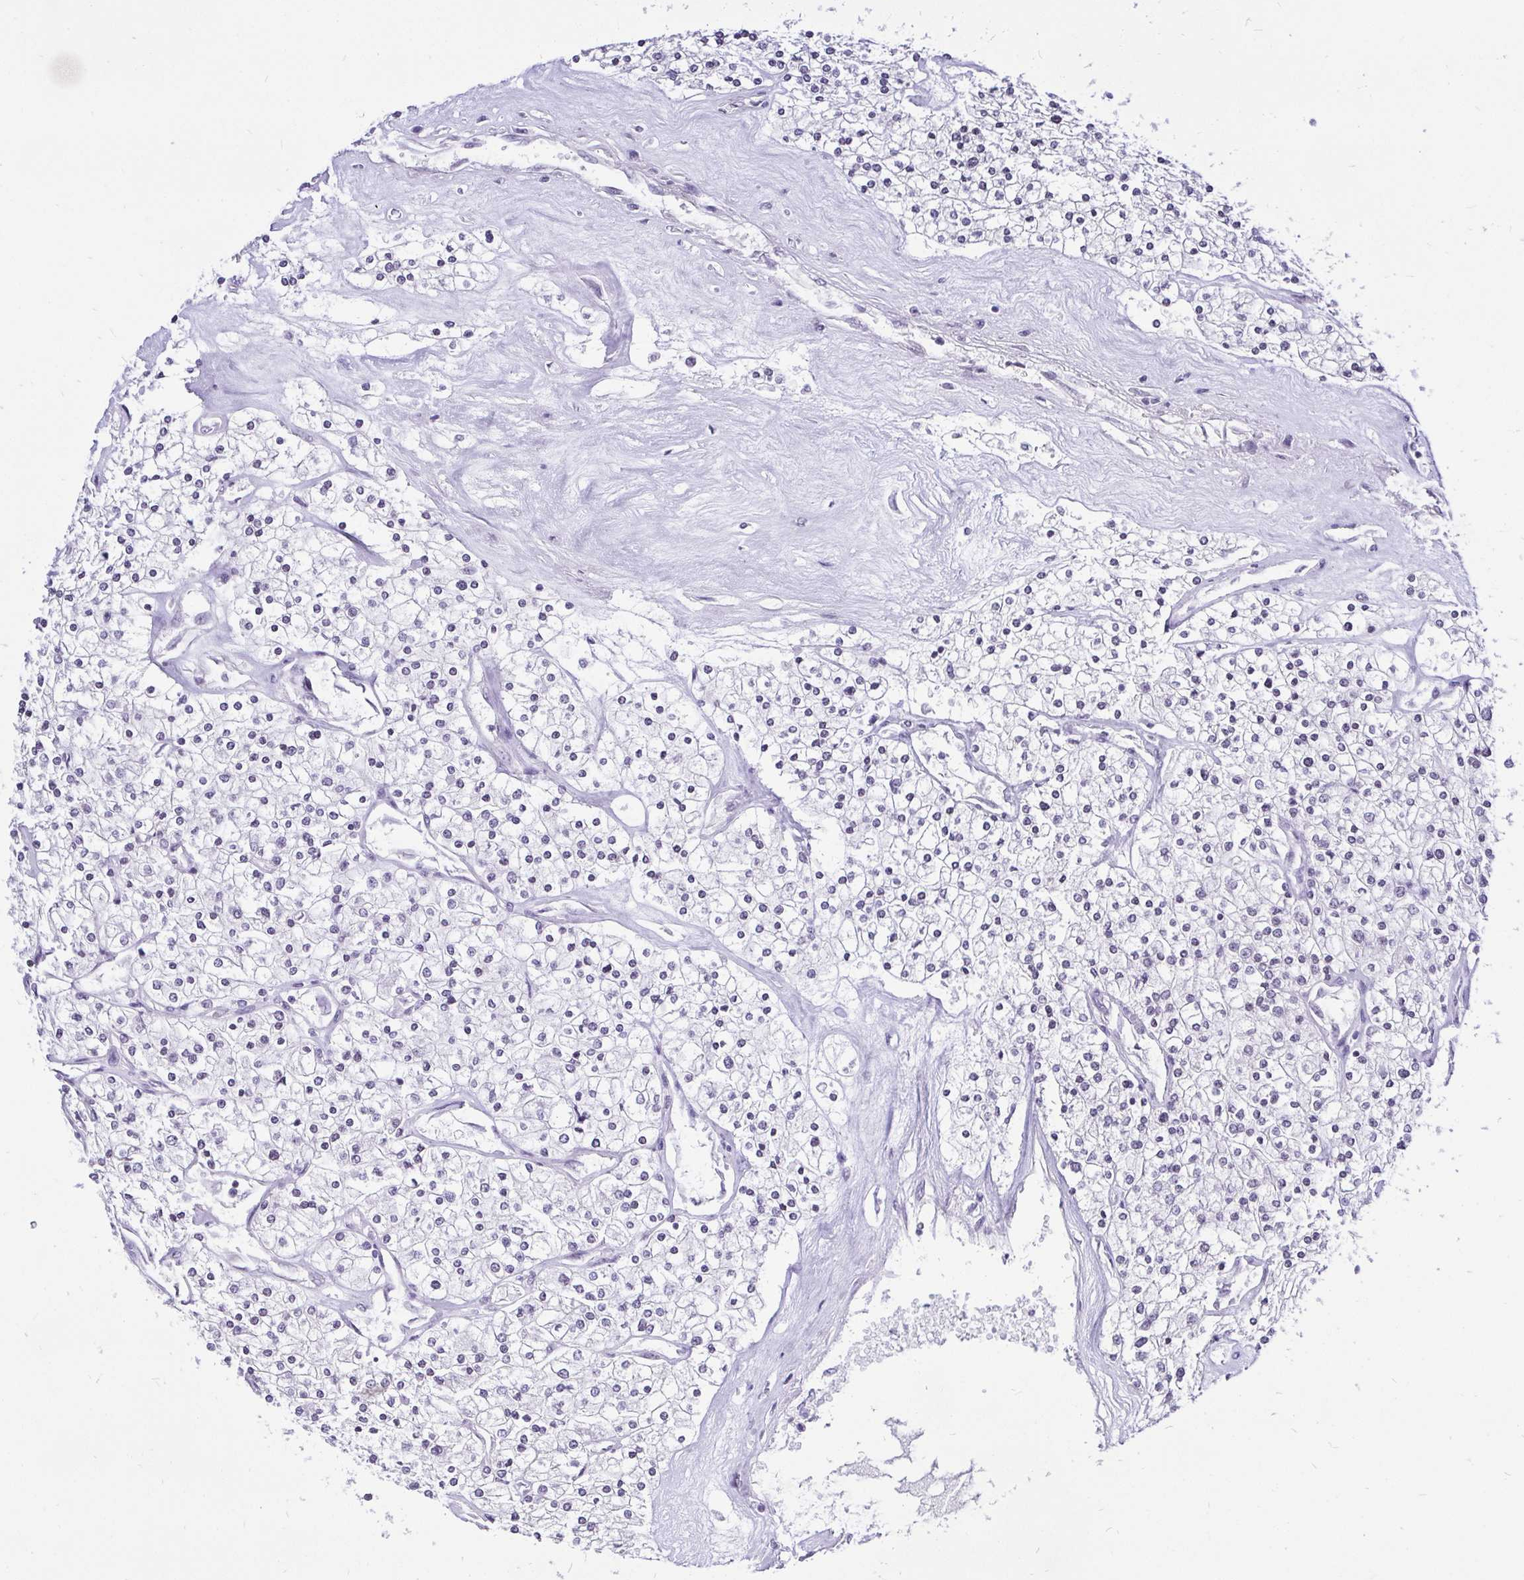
{"staining": {"intensity": "negative", "quantity": "none", "location": "none"}, "tissue": "renal cancer", "cell_type": "Tumor cells", "image_type": "cancer", "snomed": [{"axis": "morphology", "description": "Adenocarcinoma, NOS"}, {"axis": "topography", "description": "Kidney"}], "caption": "Immunohistochemistry (IHC) of human adenocarcinoma (renal) exhibits no expression in tumor cells.", "gene": "ZNF860", "patient": {"sex": "male", "age": 80}}